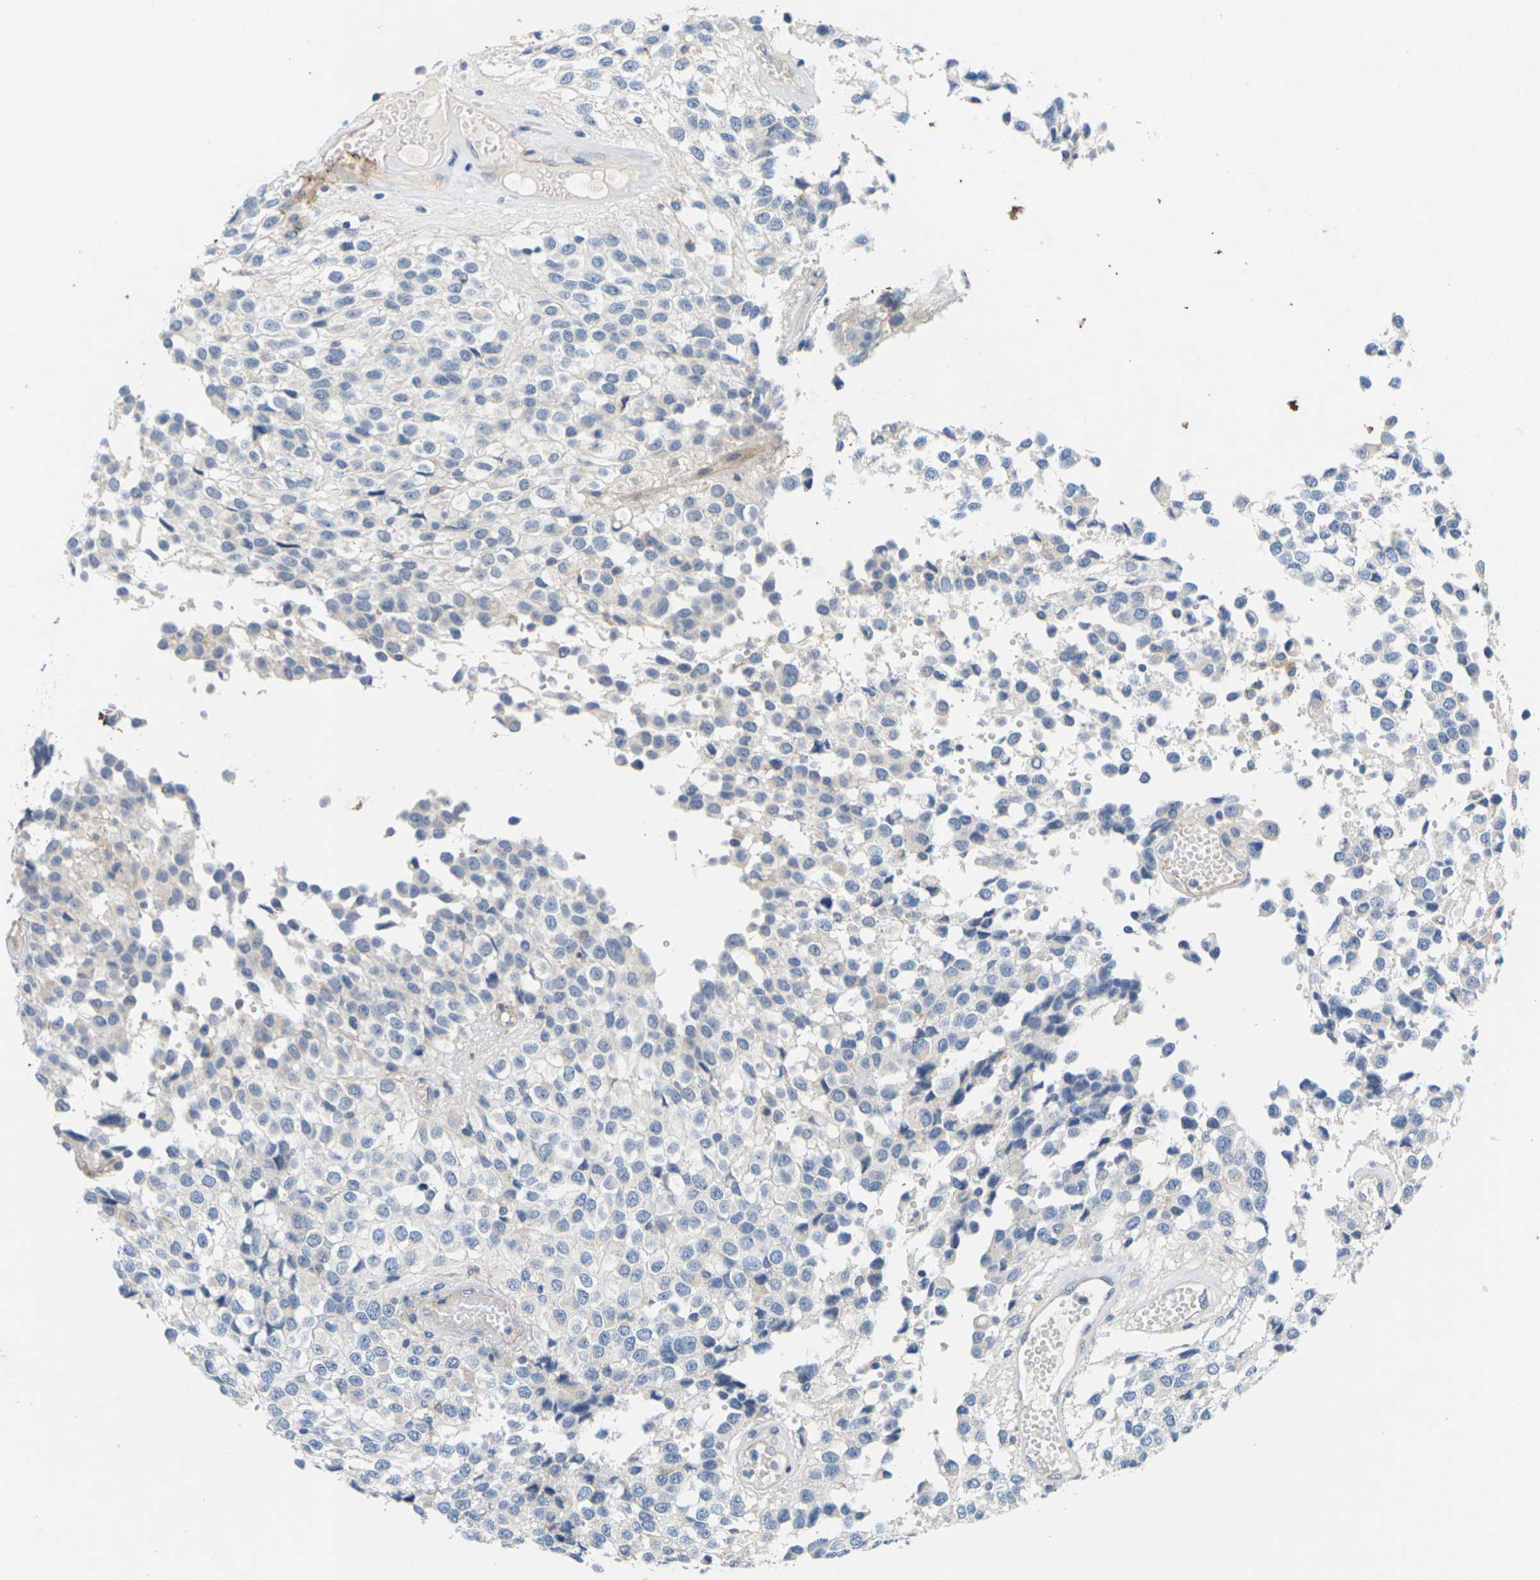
{"staining": {"intensity": "negative", "quantity": "none", "location": "none"}, "tissue": "glioma", "cell_type": "Tumor cells", "image_type": "cancer", "snomed": [{"axis": "morphology", "description": "Glioma, malignant, High grade"}, {"axis": "topography", "description": "Brain"}], "caption": "Immunohistochemistry micrograph of human glioma stained for a protein (brown), which shows no positivity in tumor cells.", "gene": "ITGA5", "patient": {"sex": "male", "age": 32}}